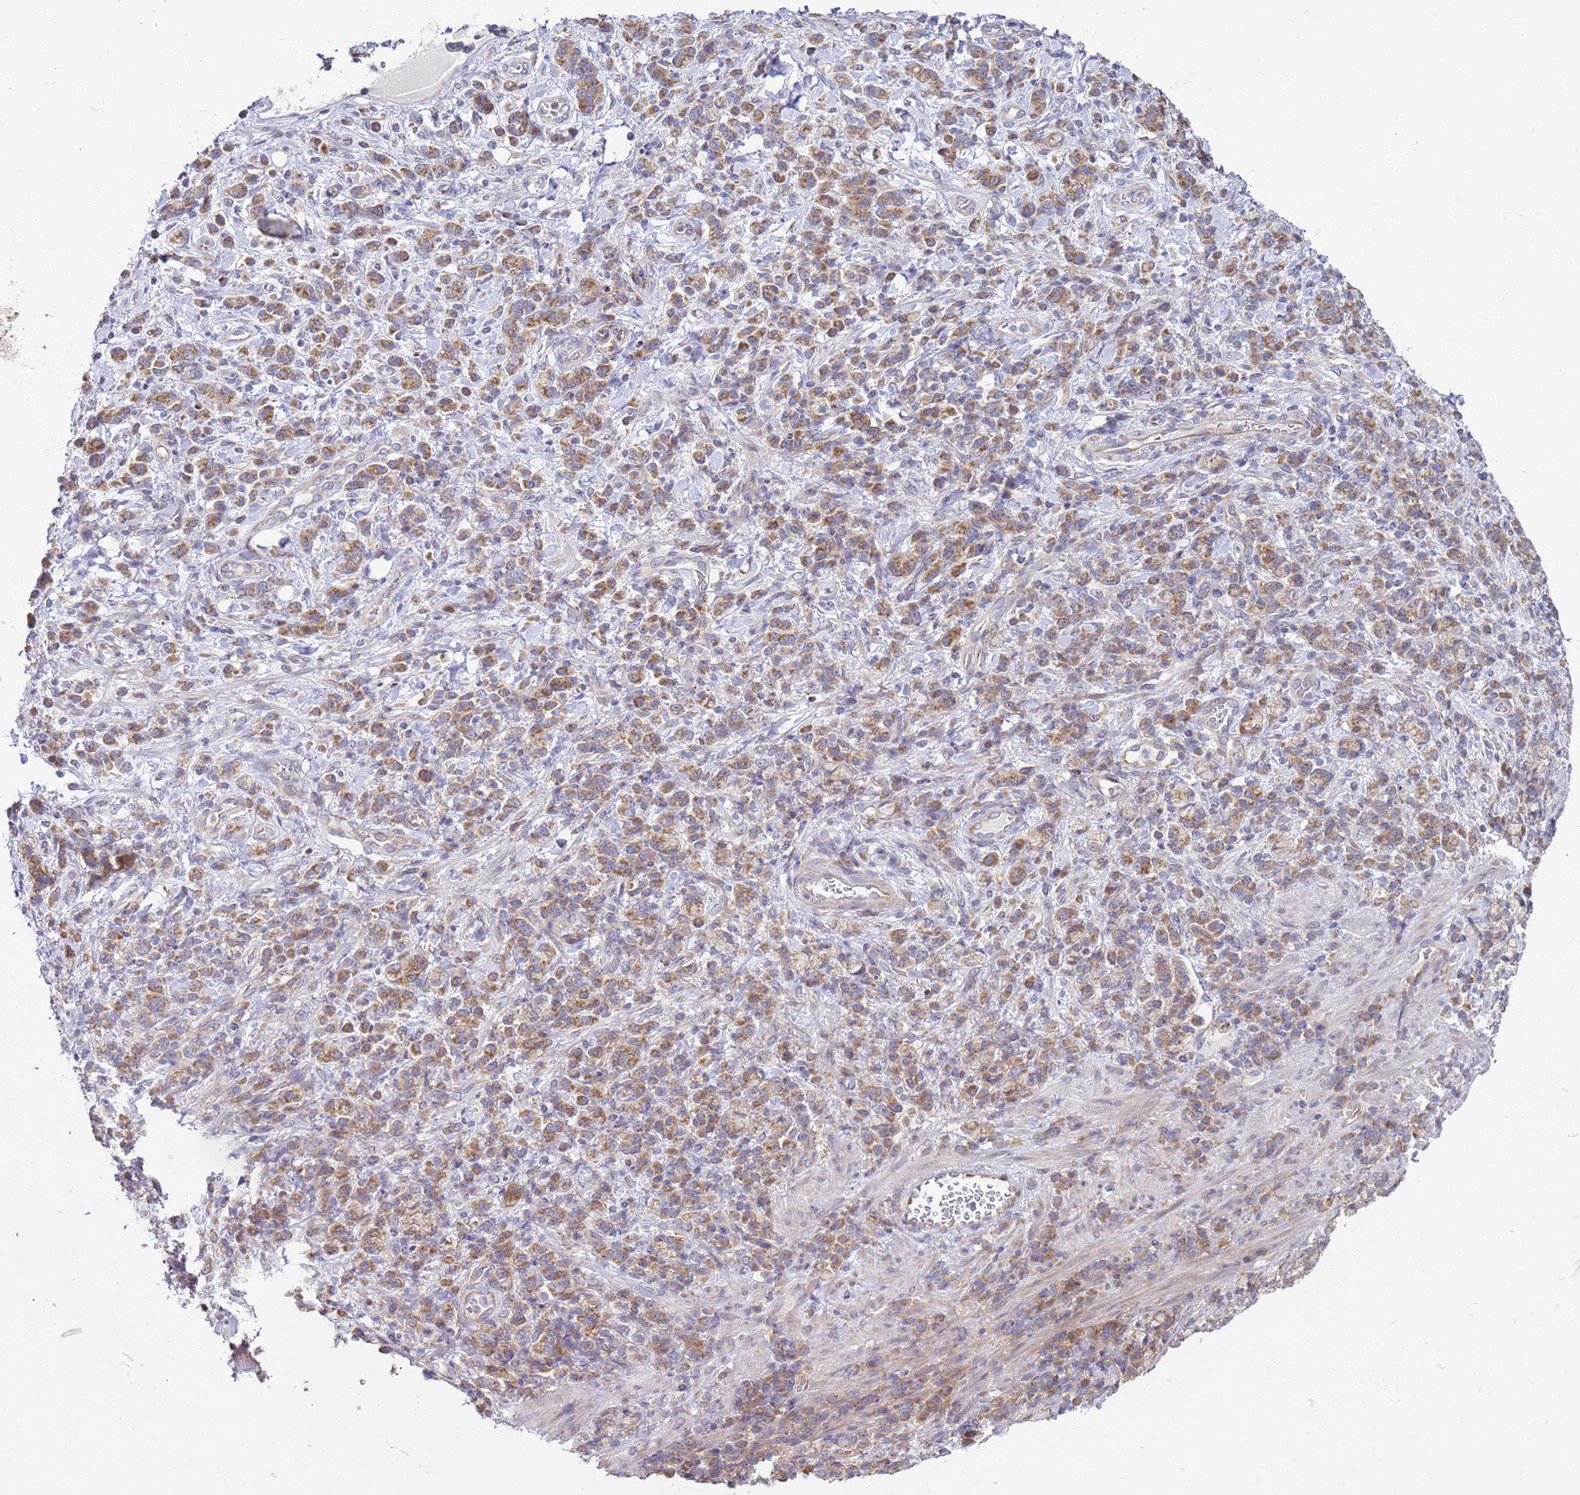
{"staining": {"intensity": "moderate", "quantity": ">75%", "location": "cytoplasmic/membranous"}, "tissue": "stomach cancer", "cell_type": "Tumor cells", "image_type": "cancer", "snomed": [{"axis": "morphology", "description": "Adenocarcinoma, NOS"}, {"axis": "topography", "description": "Stomach"}], "caption": "An image showing moderate cytoplasmic/membranous expression in approximately >75% of tumor cells in stomach adenocarcinoma, as visualized by brown immunohistochemical staining.", "gene": "DIP2B", "patient": {"sex": "male", "age": 77}}